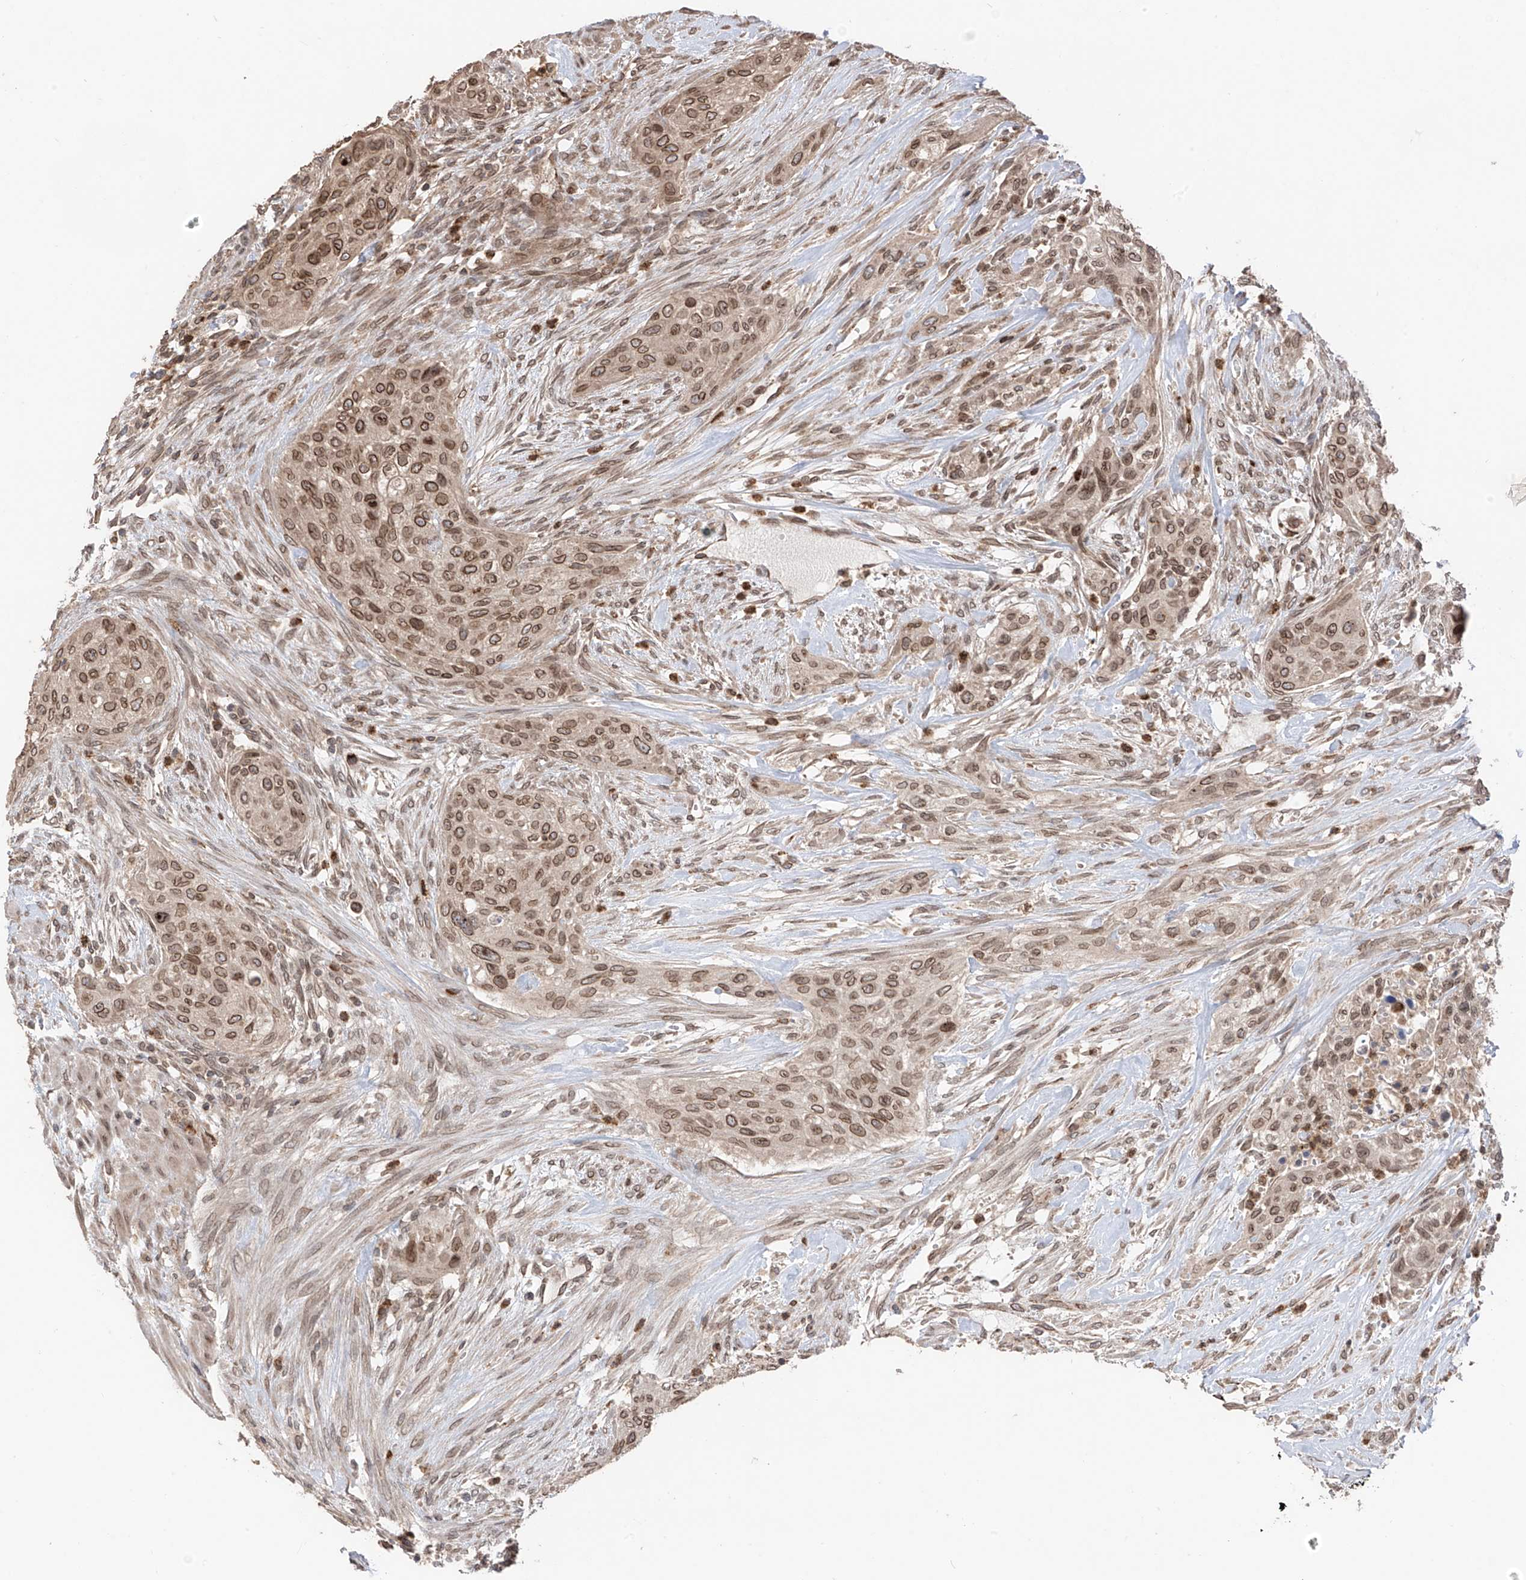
{"staining": {"intensity": "moderate", "quantity": ">75%", "location": "cytoplasmic/membranous,nuclear"}, "tissue": "urothelial cancer", "cell_type": "Tumor cells", "image_type": "cancer", "snomed": [{"axis": "morphology", "description": "Urothelial carcinoma, High grade"}, {"axis": "topography", "description": "Urinary bladder"}], "caption": "Tumor cells demonstrate moderate cytoplasmic/membranous and nuclear expression in approximately >75% of cells in high-grade urothelial carcinoma.", "gene": "AHCTF1", "patient": {"sex": "male", "age": 35}}